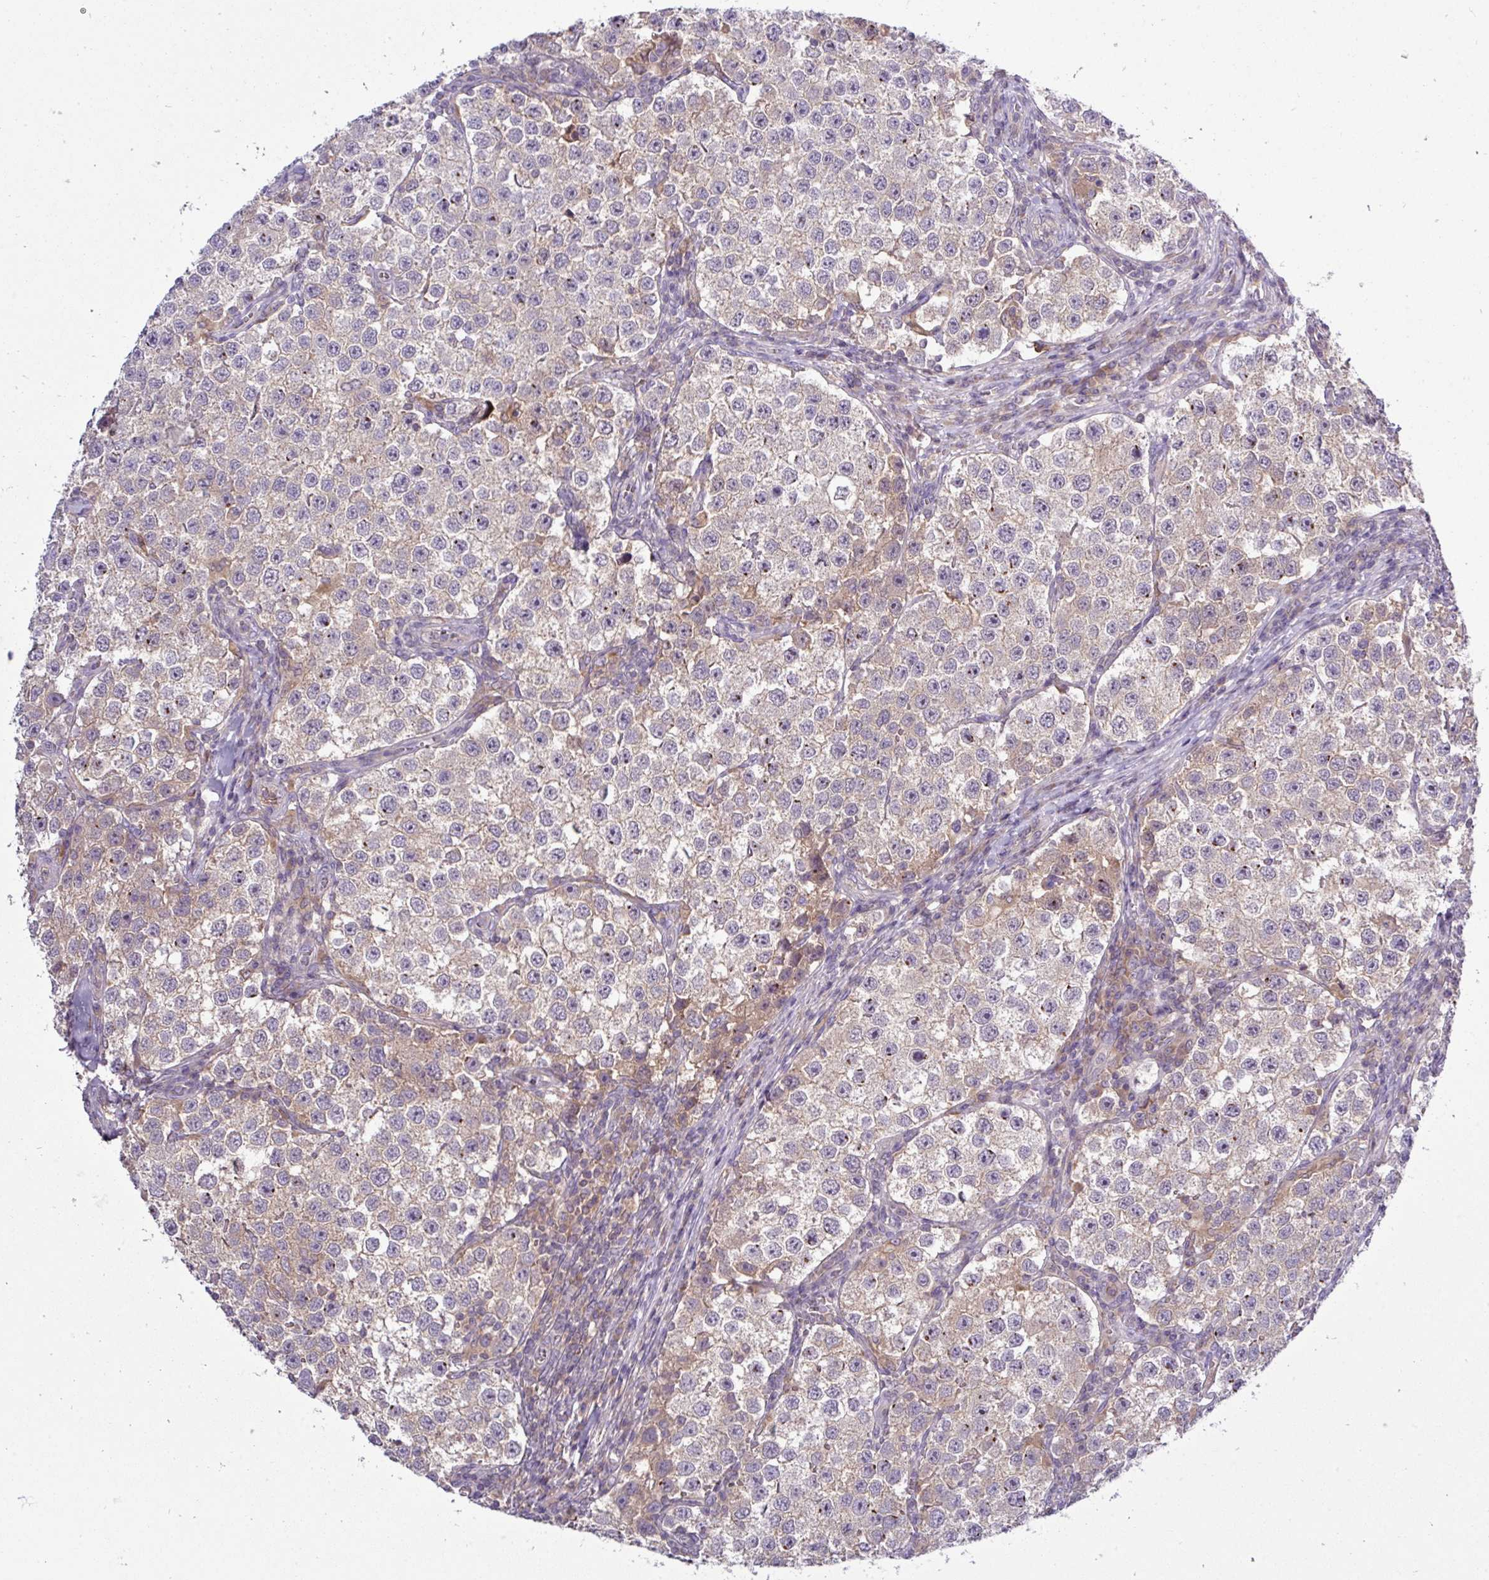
{"staining": {"intensity": "weak", "quantity": "25%-75%", "location": "cytoplasmic/membranous"}, "tissue": "testis cancer", "cell_type": "Tumor cells", "image_type": "cancer", "snomed": [{"axis": "morphology", "description": "Seminoma, NOS"}, {"axis": "topography", "description": "Testis"}], "caption": "Immunohistochemistry of human testis cancer demonstrates low levels of weak cytoplasmic/membranous expression in about 25%-75% of tumor cells. (brown staining indicates protein expression, while blue staining denotes nuclei).", "gene": "TMEM62", "patient": {"sex": "male", "age": 37}}